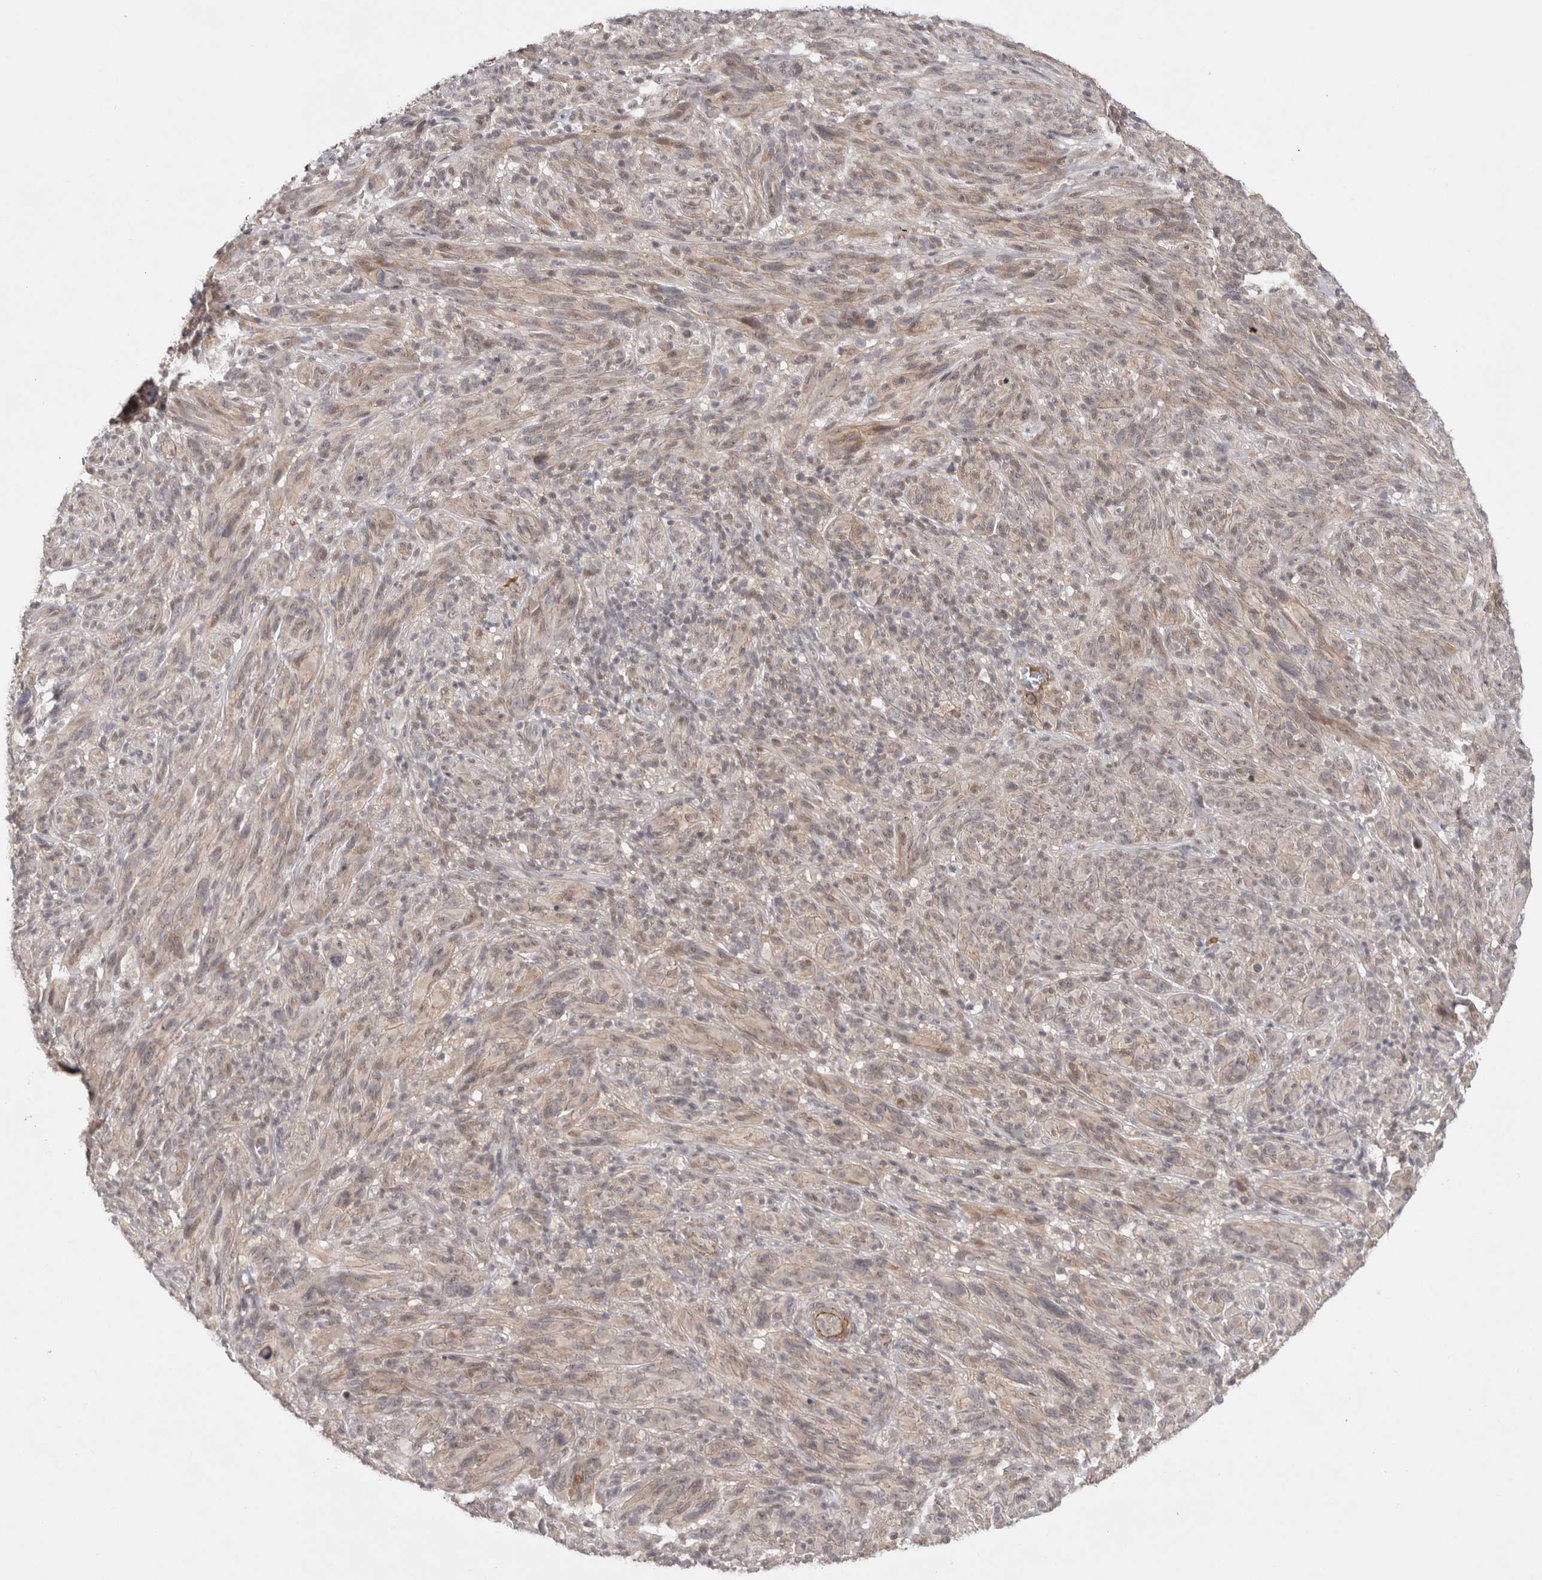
{"staining": {"intensity": "weak", "quantity": "<25%", "location": "cytoplasmic/membranous"}, "tissue": "melanoma", "cell_type": "Tumor cells", "image_type": "cancer", "snomed": [{"axis": "morphology", "description": "Malignant melanoma, NOS"}, {"axis": "topography", "description": "Skin of head"}], "caption": "Immunohistochemistry (IHC) image of neoplastic tissue: human melanoma stained with DAB (3,3'-diaminobenzidine) shows no significant protein expression in tumor cells.", "gene": "ZNF318", "patient": {"sex": "male", "age": 96}}